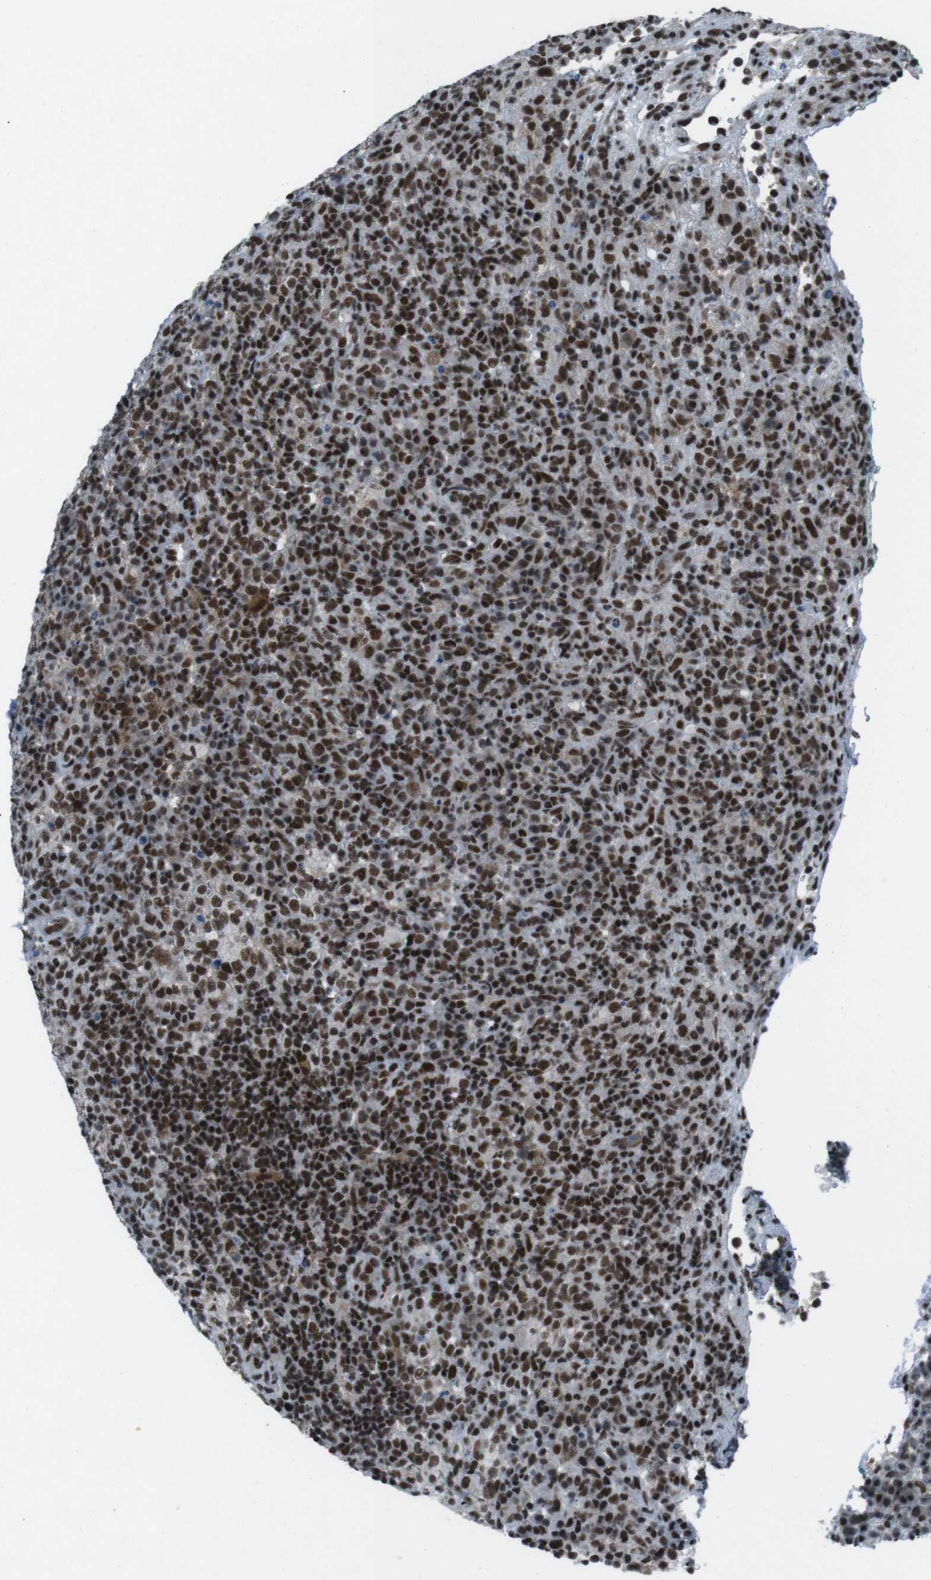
{"staining": {"intensity": "strong", "quantity": ">75%", "location": "nuclear"}, "tissue": "lymphoma", "cell_type": "Tumor cells", "image_type": "cancer", "snomed": [{"axis": "morphology", "description": "Malignant lymphoma, non-Hodgkin's type, High grade"}, {"axis": "topography", "description": "Lymph node"}], "caption": "Immunohistochemical staining of lymphoma demonstrates strong nuclear protein expression in approximately >75% of tumor cells.", "gene": "TAF1", "patient": {"sex": "female", "age": 76}}